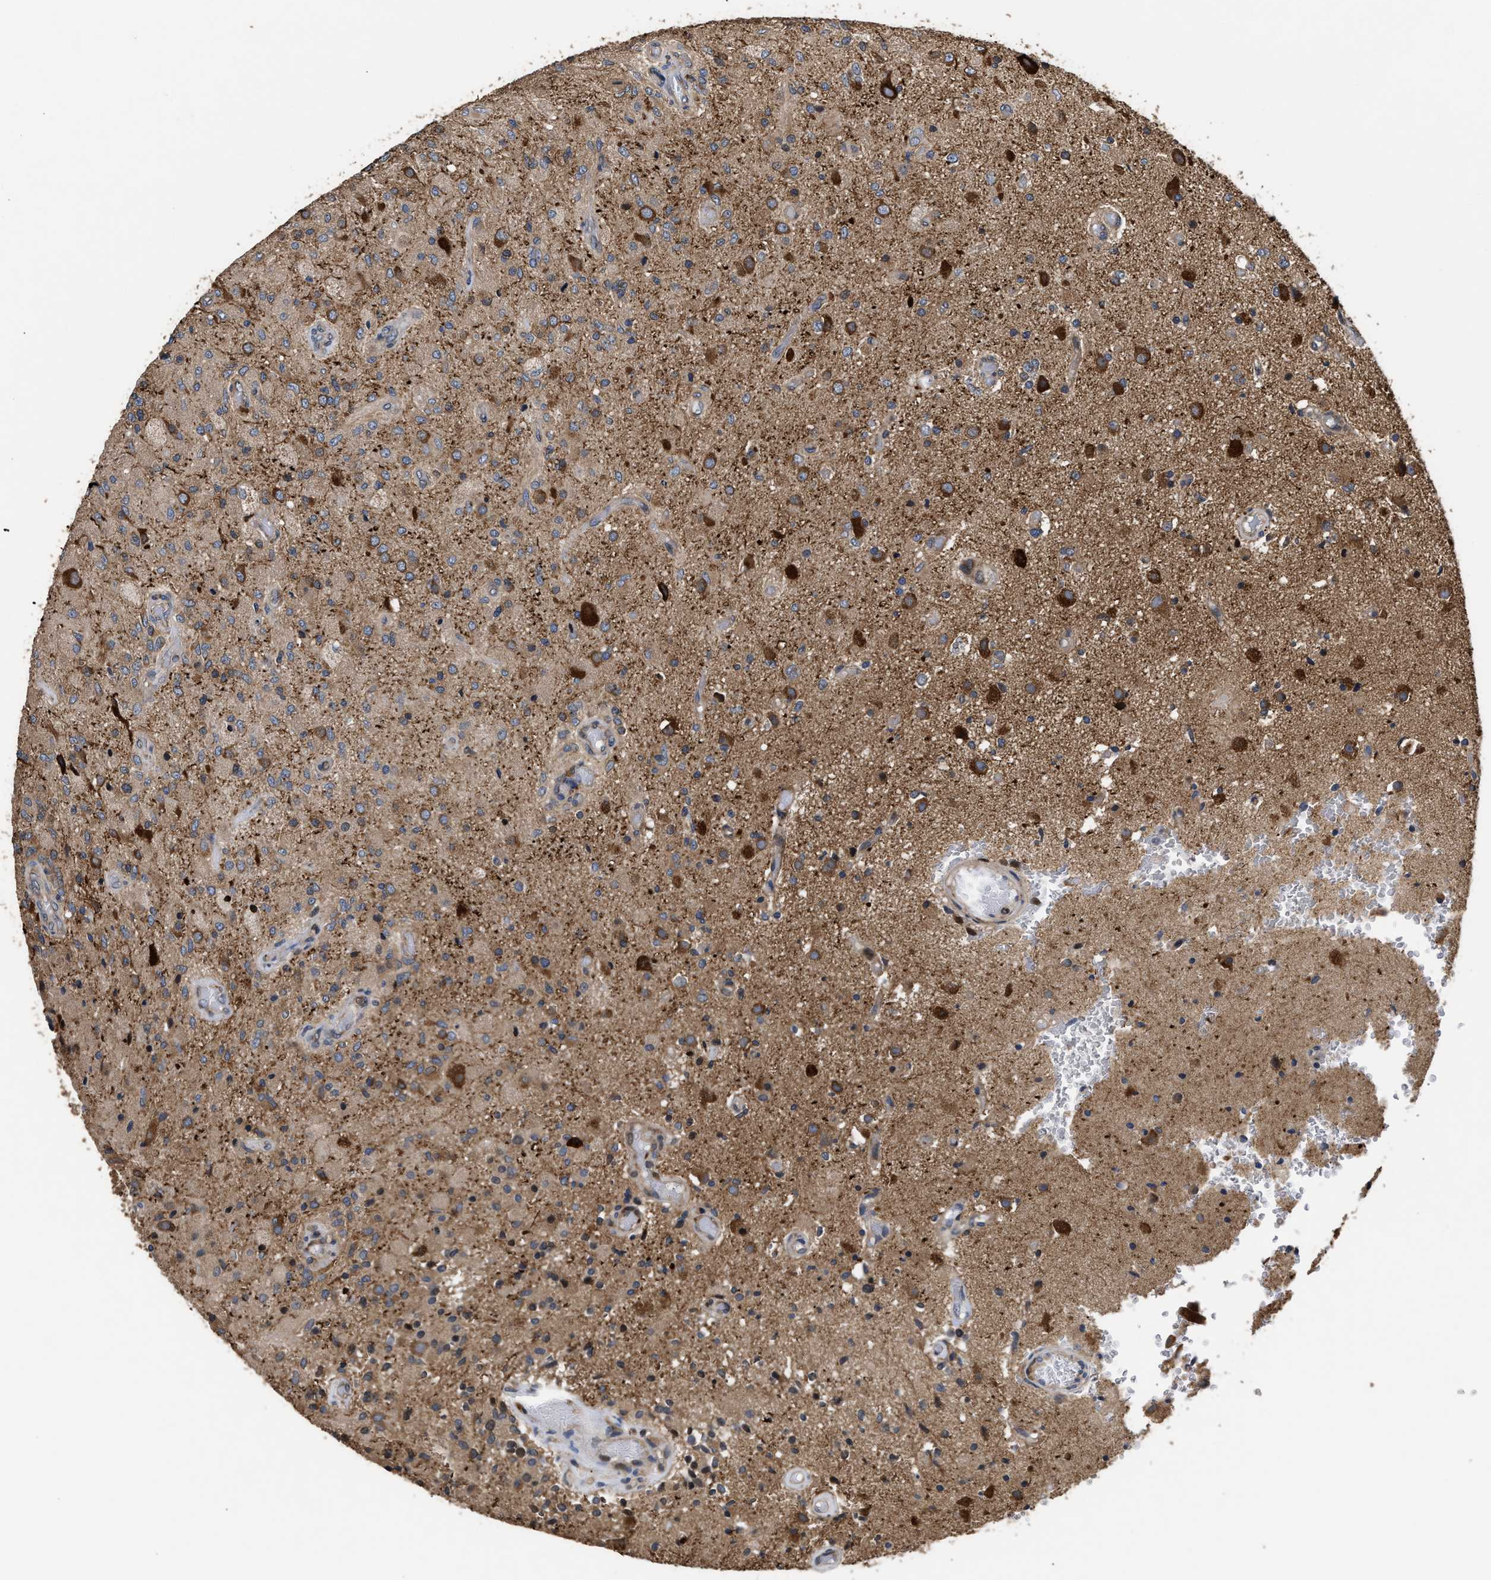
{"staining": {"intensity": "strong", "quantity": "<25%", "location": "cytoplasmic/membranous"}, "tissue": "glioma", "cell_type": "Tumor cells", "image_type": "cancer", "snomed": [{"axis": "morphology", "description": "Normal tissue, NOS"}, {"axis": "morphology", "description": "Glioma, malignant, High grade"}, {"axis": "topography", "description": "Cerebral cortex"}], "caption": "Immunohistochemical staining of human glioma reveals strong cytoplasmic/membranous protein expression in approximately <25% of tumor cells. Using DAB (brown) and hematoxylin (blue) stains, captured at high magnification using brightfield microscopy.", "gene": "GOSR1", "patient": {"sex": "male", "age": 77}}